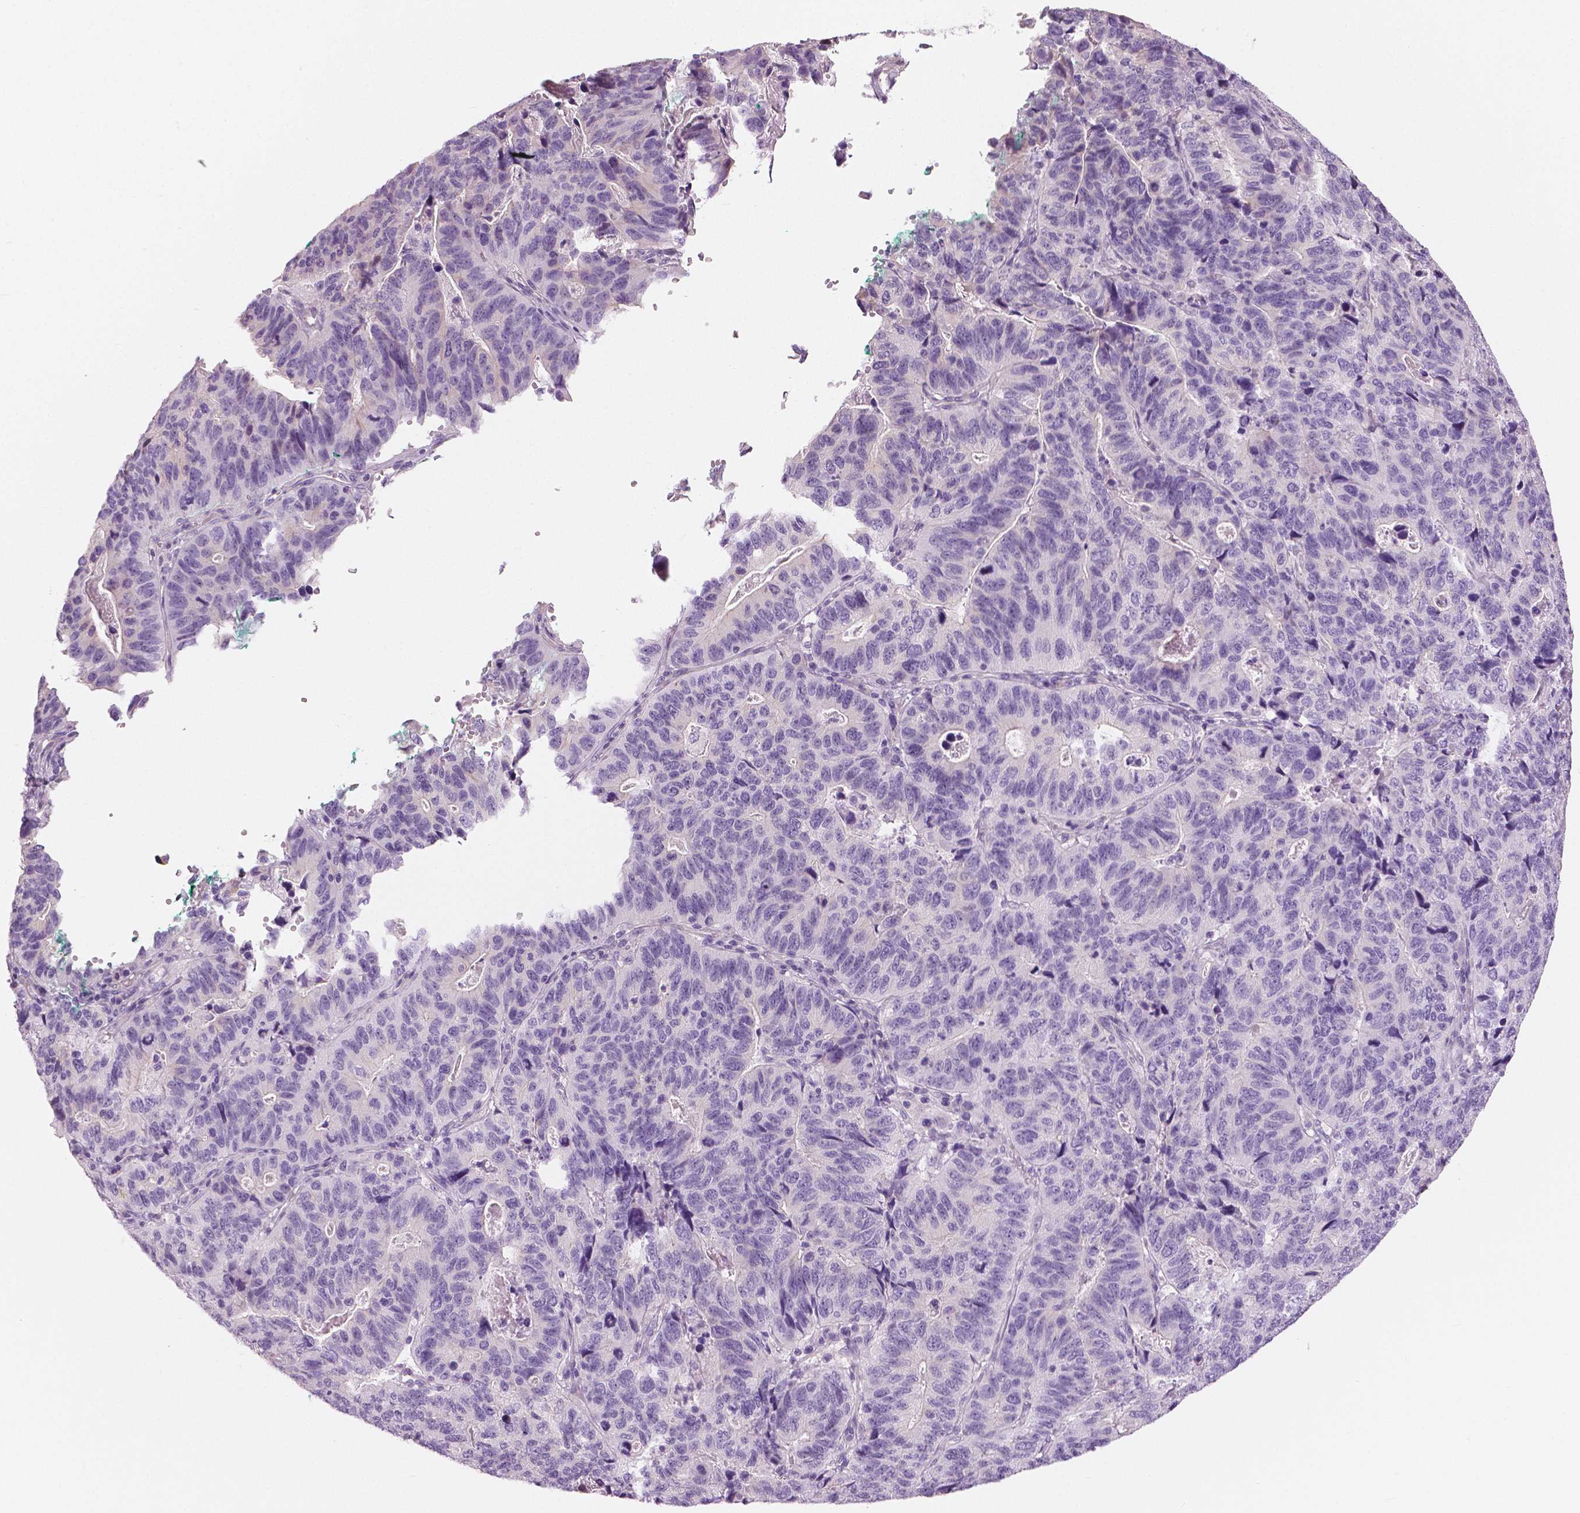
{"staining": {"intensity": "negative", "quantity": "none", "location": "none"}, "tissue": "stomach cancer", "cell_type": "Tumor cells", "image_type": "cancer", "snomed": [{"axis": "morphology", "description": "Adenocarcinoma, NOS"}, {"axis": "topography", "description": "Stomach, upper"}], "caption": "High power microscopy histopathology image of an IHC histopathology image of stomach cancer, revealing no significant expression in tumor cells.", "gene": "SLC24A1", "patient": {"sex": "female", "age": 67}}